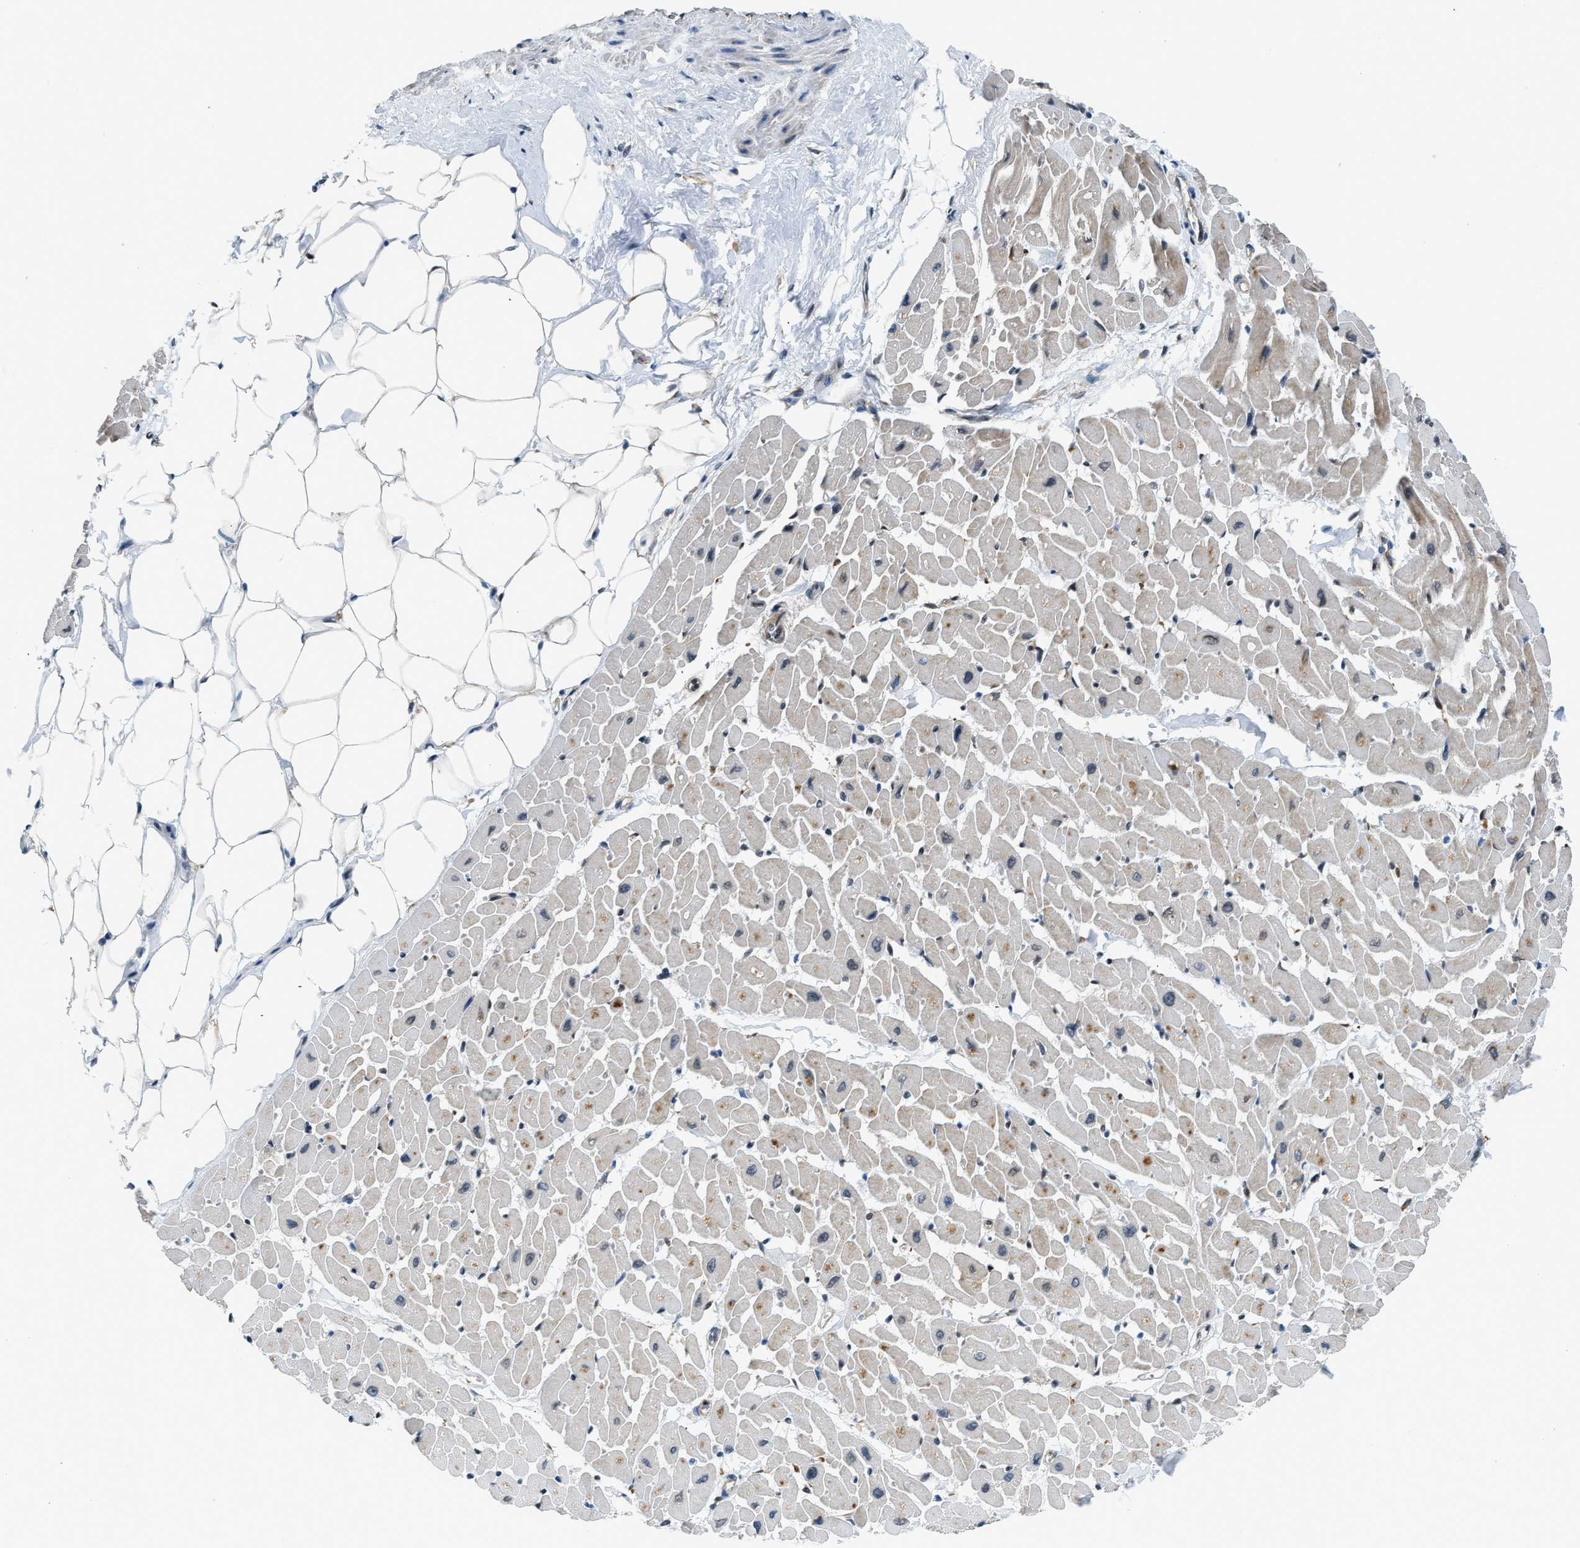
{"staining": {"intensity": "weak", "quantity": "<25%", "location": "cytoplasmic/membranous,nuclear"}, "tissue": "heart muscle", "cell_type": "Cardiomyocytes", "image_type": "normal", "snomed": [{"axis": "morphology", "description": "Normal tissue, NOS"}, {"axis": "topography", "description": "Heart"}], "caption": "The histopathology image reveals no significant positivity in cardiomyocytes of heart muscle.", "gene": "RETREG3", "patient": {"sex": "female", "age": 19}}